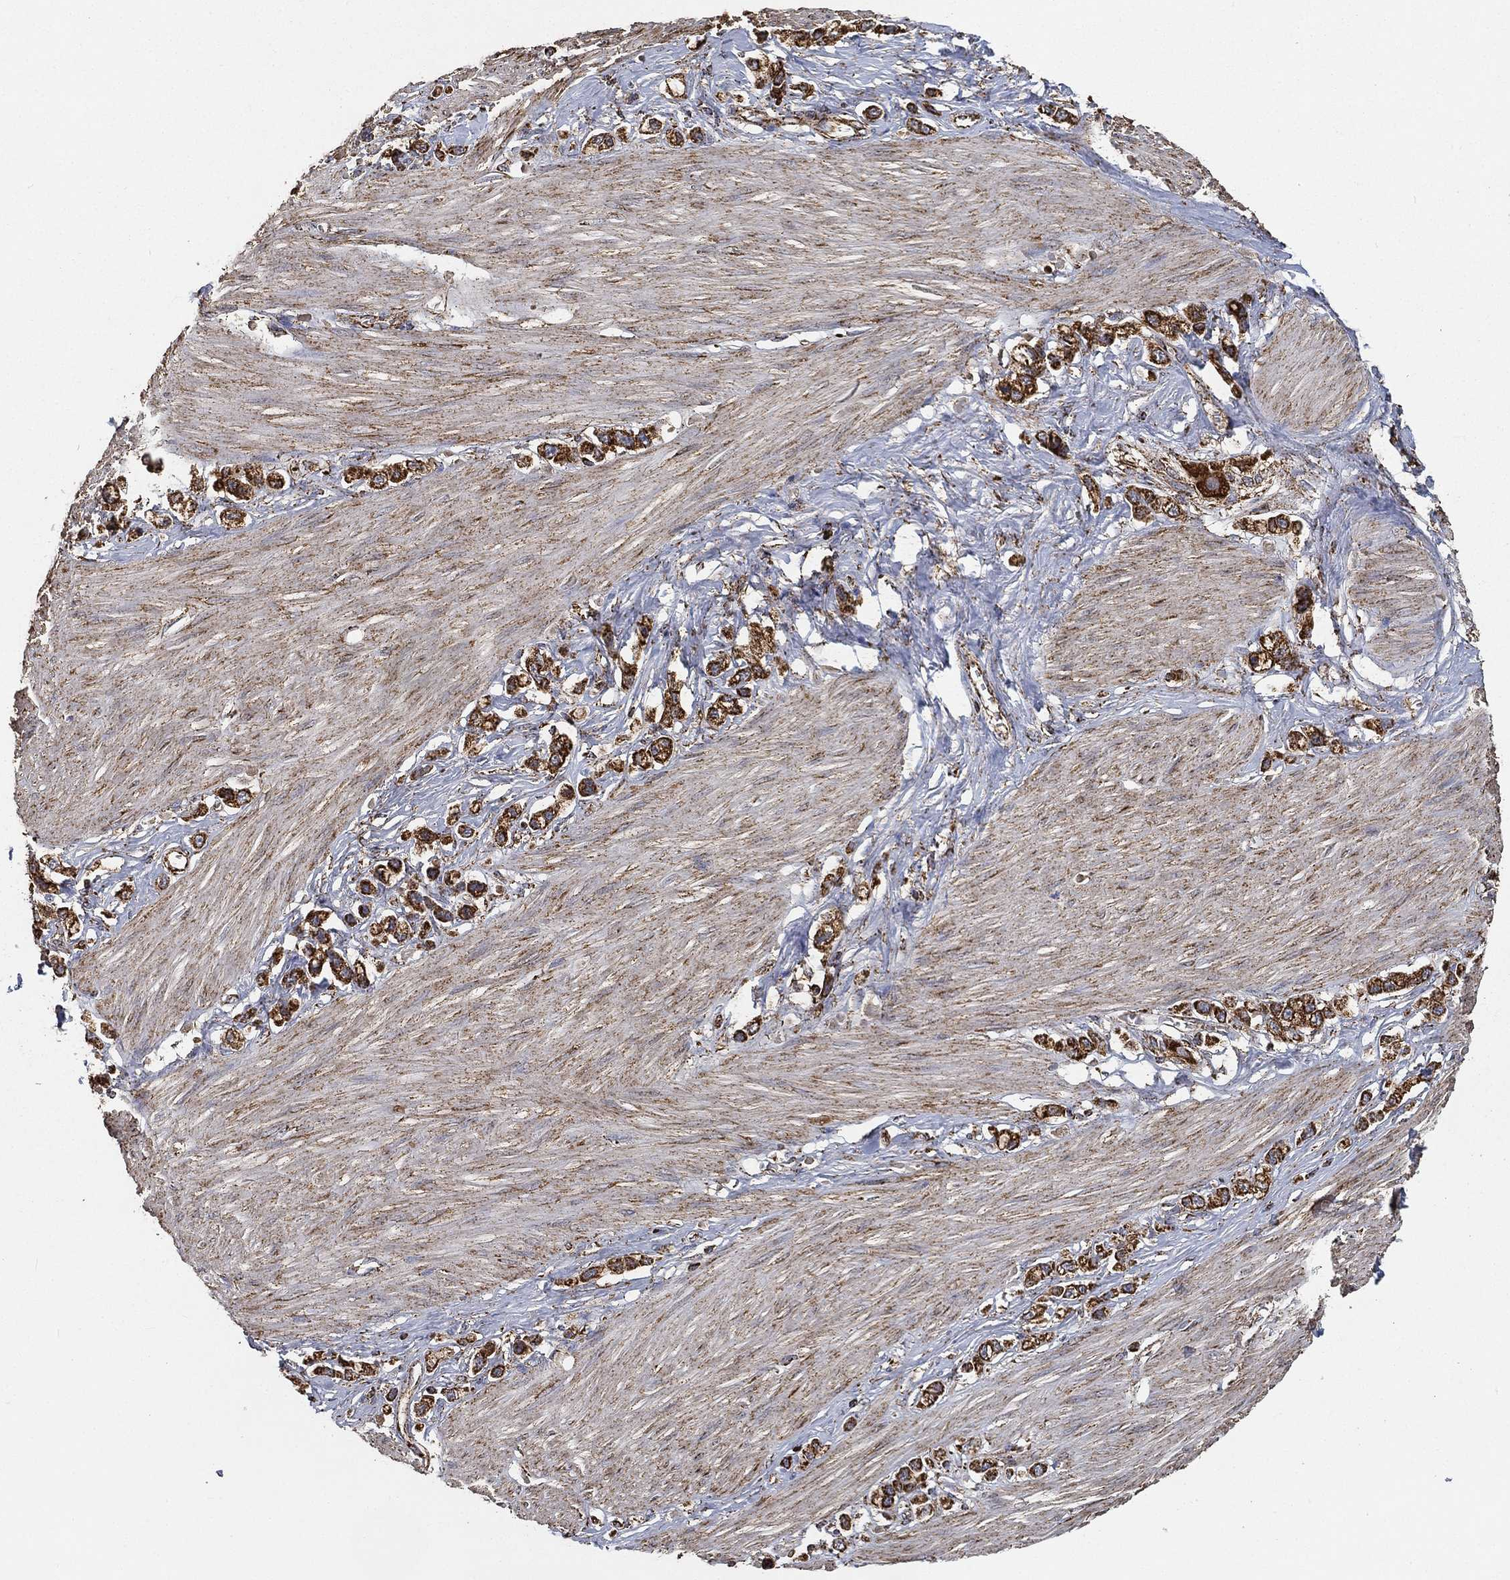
{"staining": {"intensity": "strong", "quantity": ">75%", "location": "cytoplasmic/membranous"}, "tissue": "stomach cancer", "cell_type": "Tumor cells", "image_type": "cancer", "snomed": [{"axis": "morphology", "description": "Normal tissue, NOS"}, {"axis": "morphology", "description": "Adenocarcinoma, NOS"}, {"axis": "morphology", "description": "Adenocarcinoma, High grade"}, {"axis": "topography", "description": "Stomach, upper"}, {"axis": "topography", "description": "Stomach"}], "caption": "Strong cytoplasmic/membranous protein expression is present in approximately >75% of tumor cells in stomach adenocarcinoma. The staining is performed using DAB (3,3'-diaminobenzidine) brown chromogen to label protein expression. The nuclei are counter-stained blue using hematoxylin.", "gene": "SLC38A7", "patient": {"sex": "female", "age": 65}}